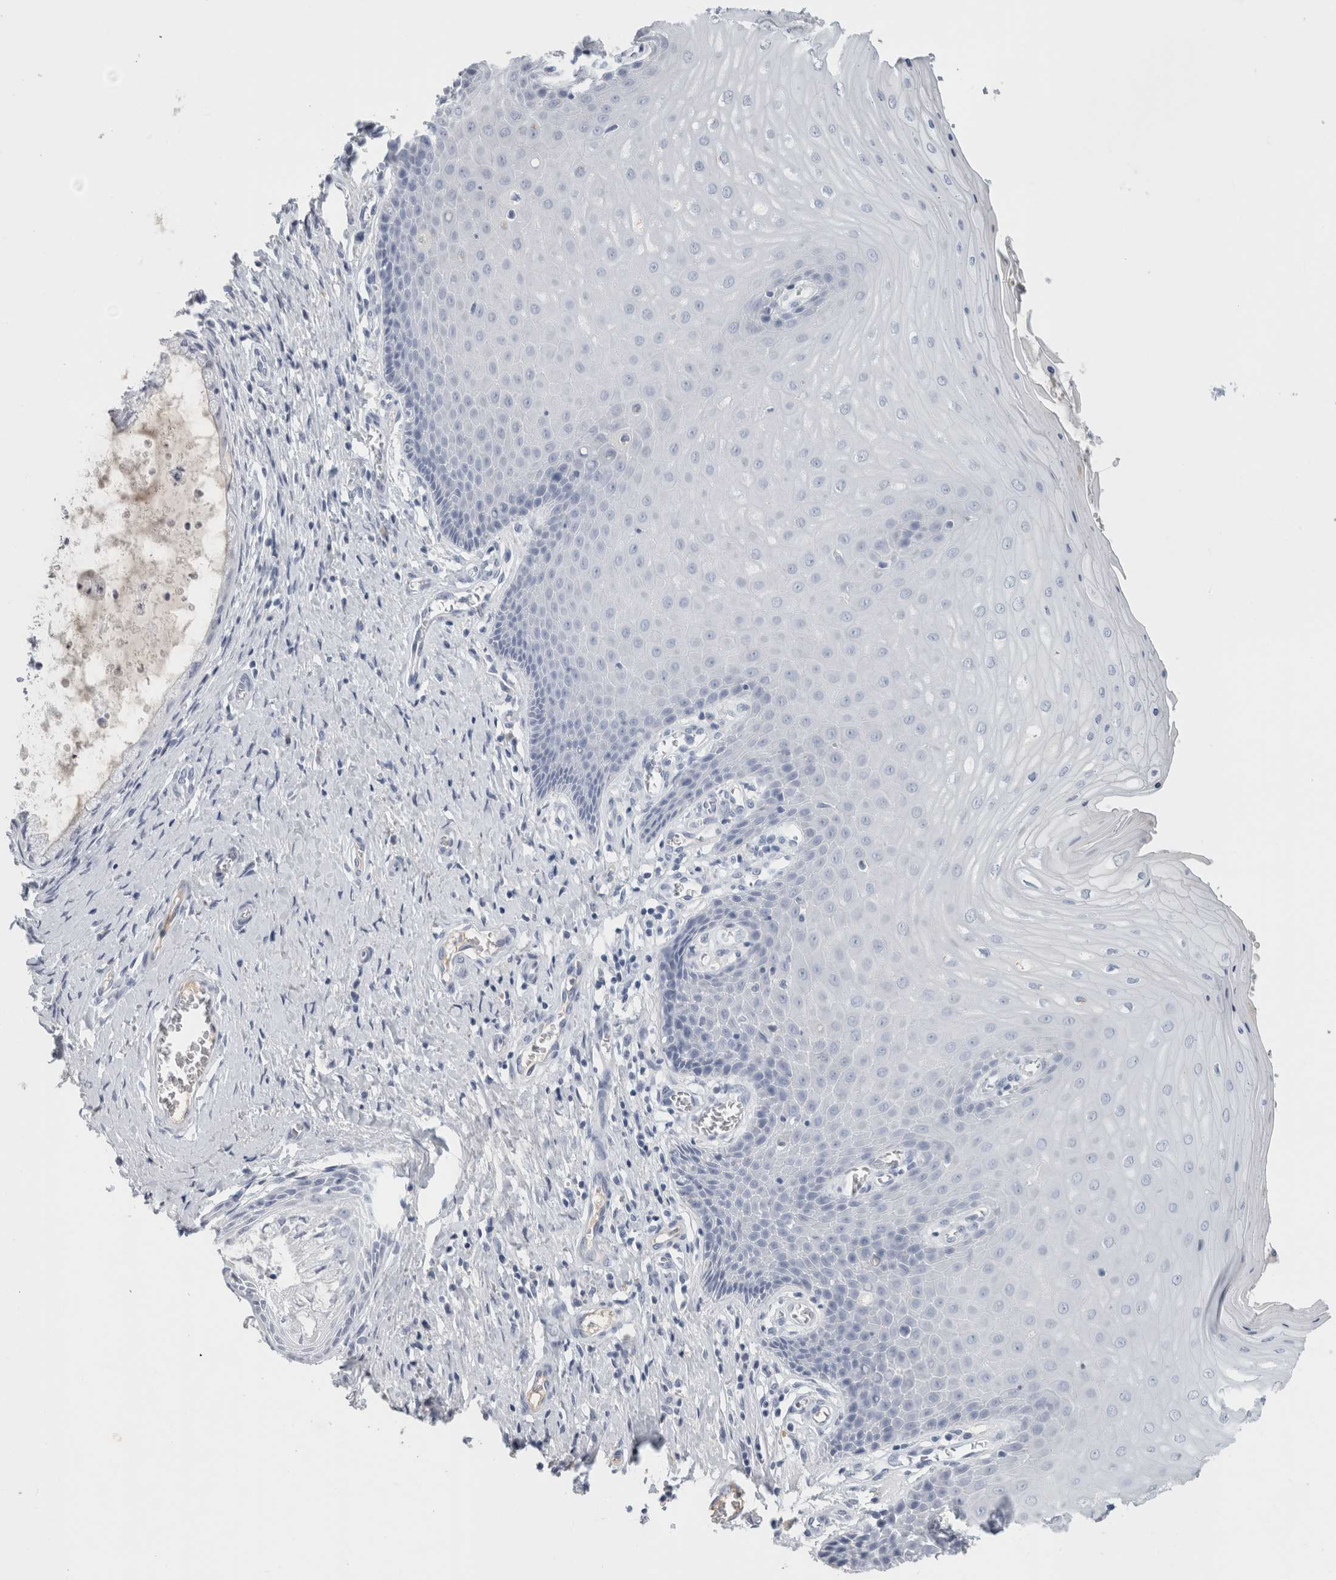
{"staining": {"intensity": "negative", "quantity": "none", "location": "none"}, "tissue": "cervix", "cell_type": "Glandular cells", "image_type": "normal", "snomed": [{"axis": "morphology", "description": "Normal tissue, NOS"}, {"axis": "topography", "description": "Cervix"}], "caption": "This image is of unremarkable cervix stained with immunohistochemistry (IHC) to label a protein in brown with the nuclei are counter-stained blue. There is no expression in glandular cells.", "gene": "TSPAN8", "patient": {"sex": "female", "age": 55}}